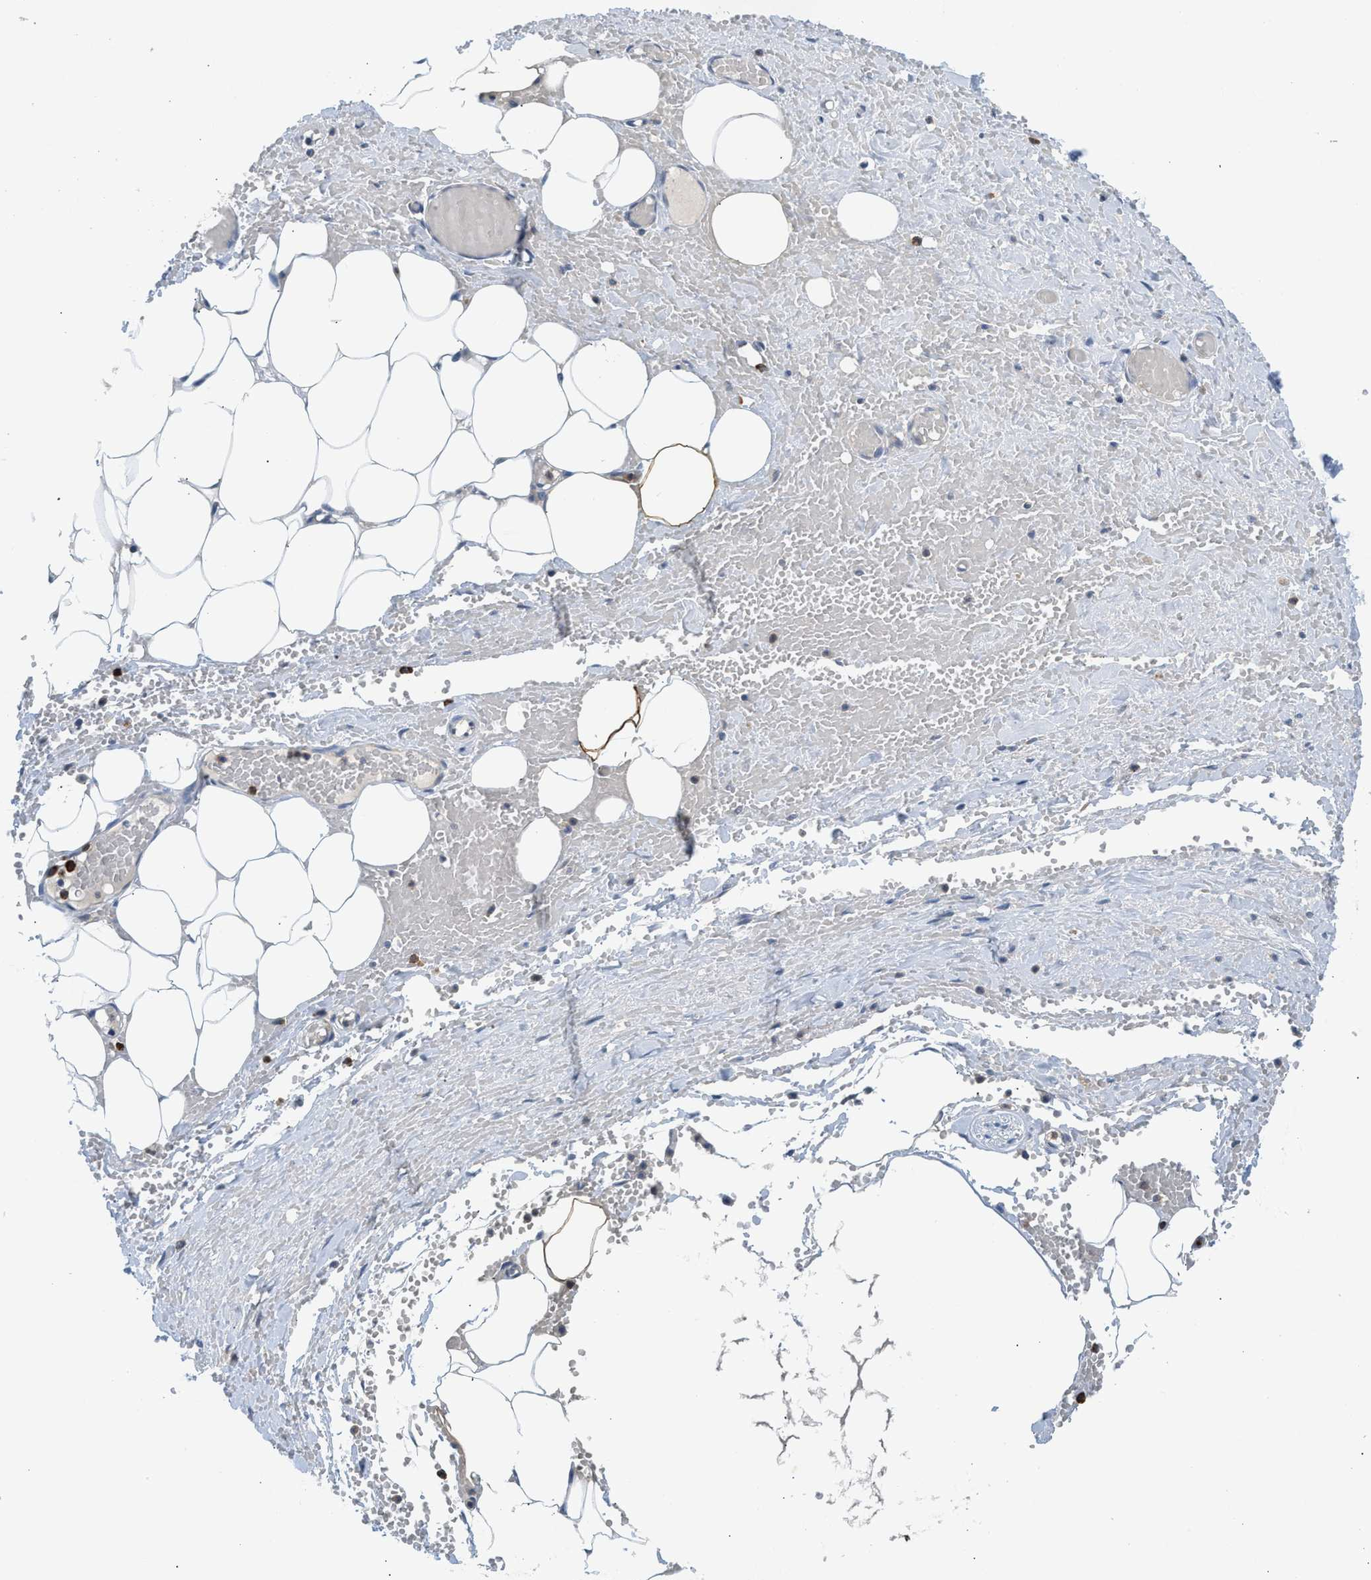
{"staining": {"intensity": "strong", "quantity": "<25%", "location": "cytoplasmic/membranous"}, "tissue": "adipose tissue", "cell_type": "Adipocytes", "image_type": "normal", "snomed": [{"axis": "morphology", "description": "Normal tissue, NOS"}, {"axis": "topography", "description": "Soft tissue"}, {"axis": "topography", "description": "Vascular tissue"}], "caption": "Brown immunohistochemical staining in normal human adipose tissue shows strong cytoplasmic/membranous staining in about <25% of adipocytes.", "gene": "RHBDF2", "patient": {"sex": "female", "age": 35}}